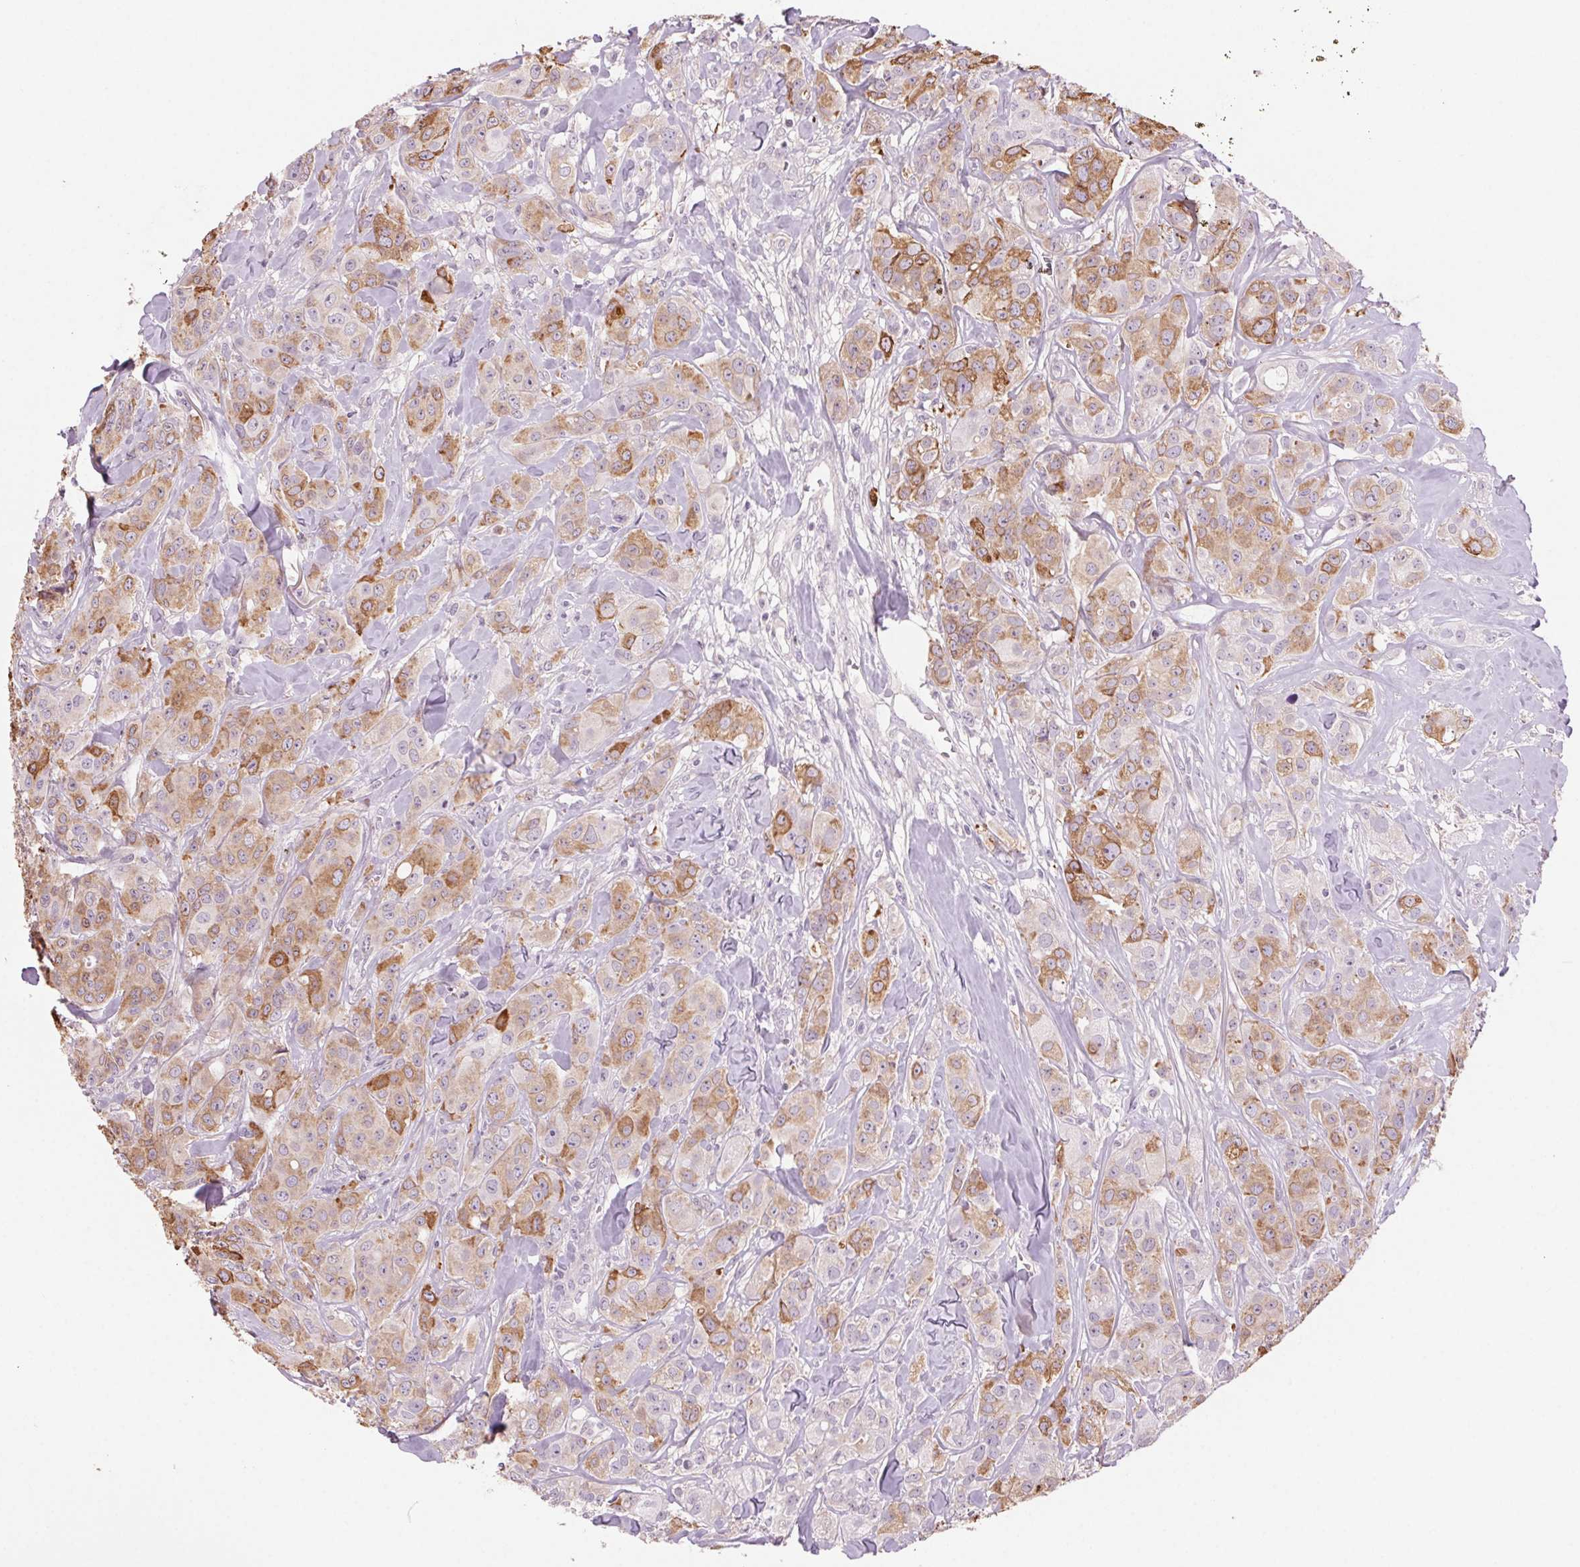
{"staining": {"intensity": "moderate", "quantity": "25%-75%", "location": "cytoplasmic/membranous"}, "tissue": "breast cancer", "cell_type": "Tumor cells", "image_type": "cancer", "snomed": [{"axis": "morphology", "description": "Duct carcinoma"}, {"axis": "topography", "description": "Breast"}], "caption": "Human breast intraductal carcinoma stained with a protein marker displays moderate staining in tumor cells.", "gene": "HHLA2", "patient": {"sex": "female", "age": 43}}